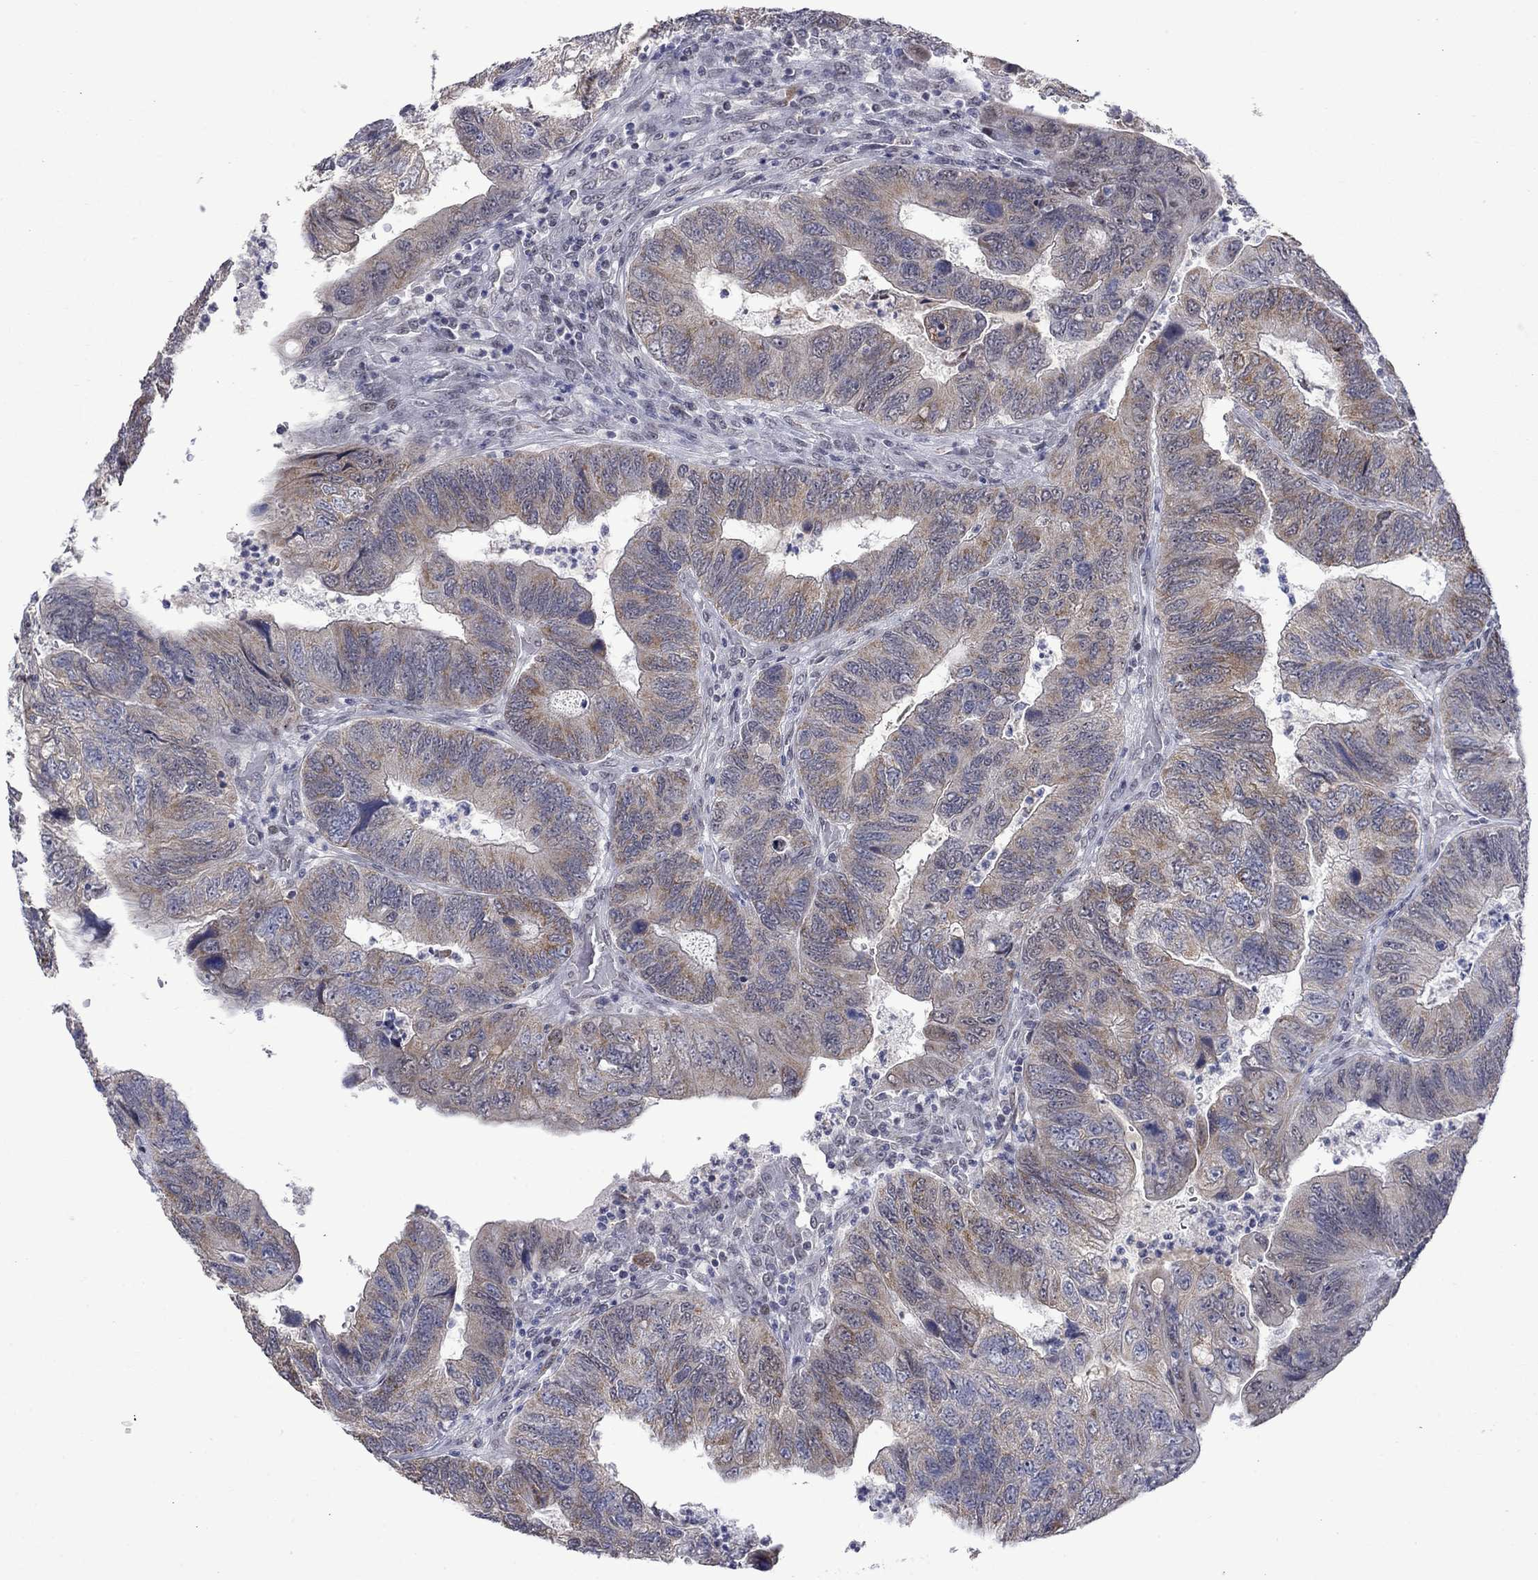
{"staining": {"intensity": "weak", "quantity": "25%-75%", "location": "cytoplasmic/membranous"}, "tissue": "colorectal cancer", "cell_type": "Tumor cells", "image_type": "cancer", "snomed": [{"axis": "morphology", "description": "Adenocarcinoma, NOS"}, {"axis": "topography", "description": "Colon"}], "caption": "Protein analysis of colorectal adenocarcinoma tissue demonstrates weak cytoplasmic/membranous staining in approximately 25%-75% of tumor cells.", "gene": "KCNJ16", "patient": {"sex": "female", "age": 67}}